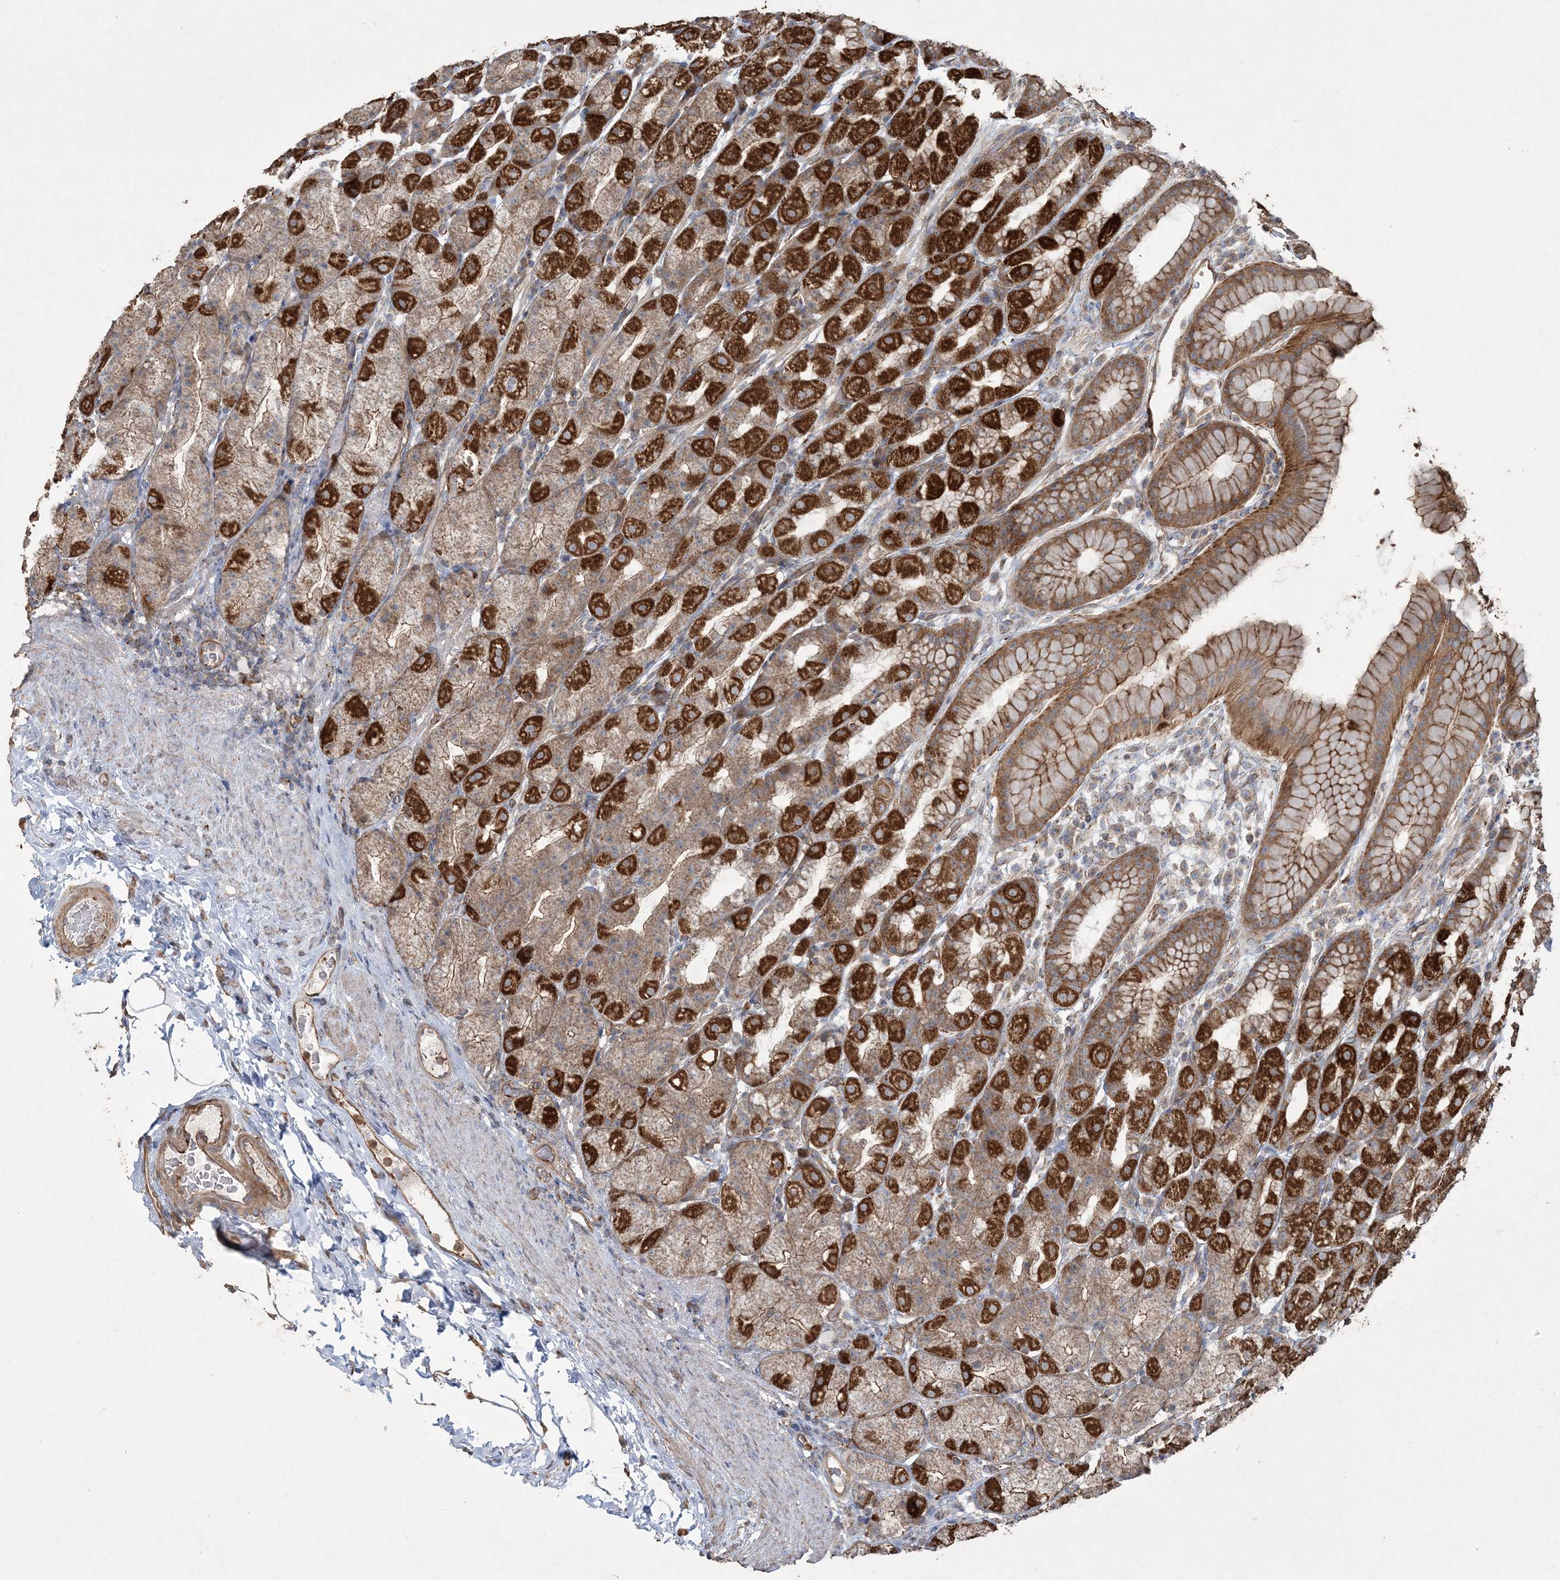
{"staining": {"intensity": "strong", "quantity": ">75%", "location": "cytoplasmic/membranous"}, "tissue": "stomach", "cell_type": "Glandular cells", "image_type": "normal", "snomed": [{"axis": "morphology", "description": "Normal tissue, NOS"}, {"axis": "topography", "description": "Stomach, upper"}], "caption": "Immunohistochemical staining of benign human stomach shows >75% levels of strong cytoplasmic/membranous protein positivity in about >75% of glandular cells. The staining was performed using DAB (3,3'-diaminobenzidine) to visualize the protein expression in brown, while the nuclei were stained in blue with hematoxylin (Magnification: 20x).", "gene": "TTC7A", "patient": {"sex": "male", "age": 68}}